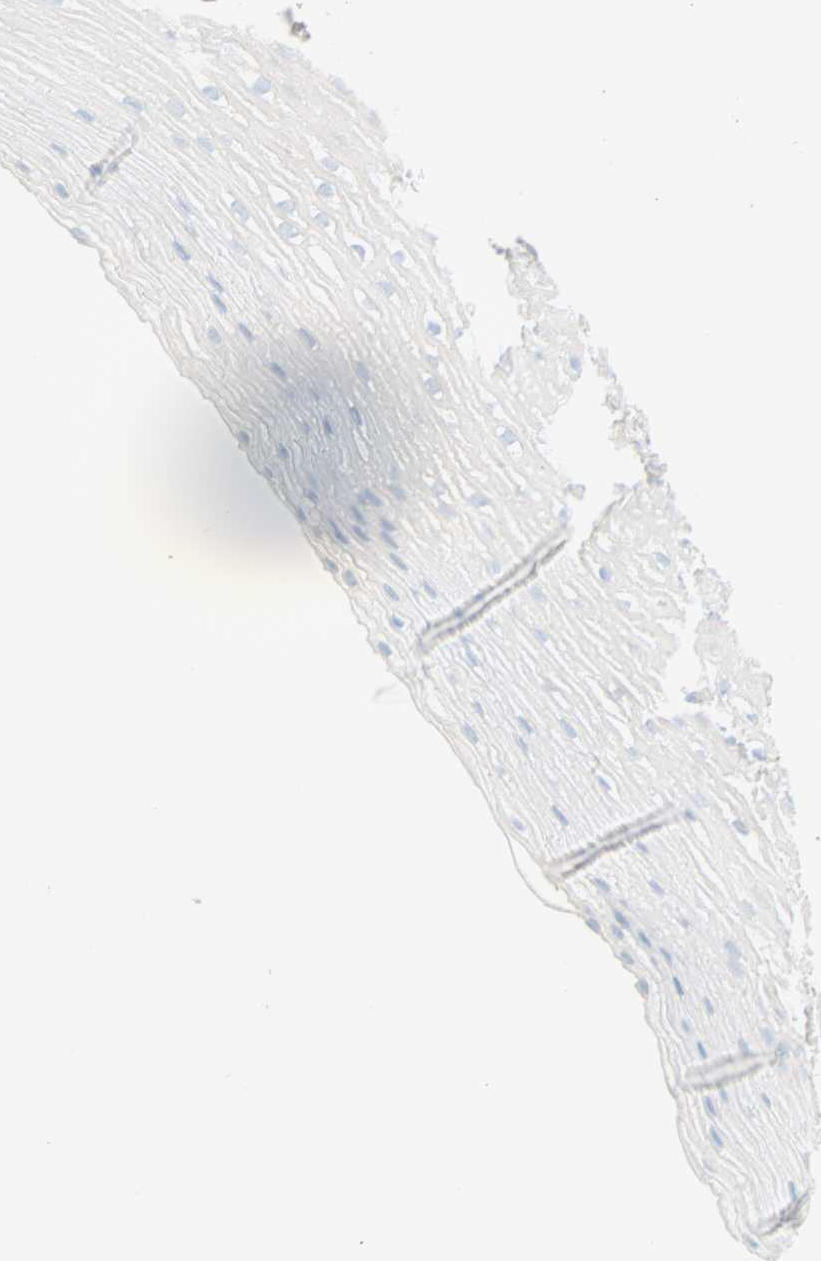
{"staining": {"intensity": "negative", "quantity": "none", "location": "none"}, "tissue": "esophagus", "cell_type": "Squamous epithelial cells", "image_type": "normal", "snomed": [{"axis": "morphology", "description": "Normal tissue, NOS"}, {"axis": "topography", "description": "Esophagus"}], "caption": "Protein analysis of unremarkable esophagus exhibits no significant expression in squamous epithelial cells.", "gene": "SELENBP1", "patient": {"sex": "male", "age": 48}}